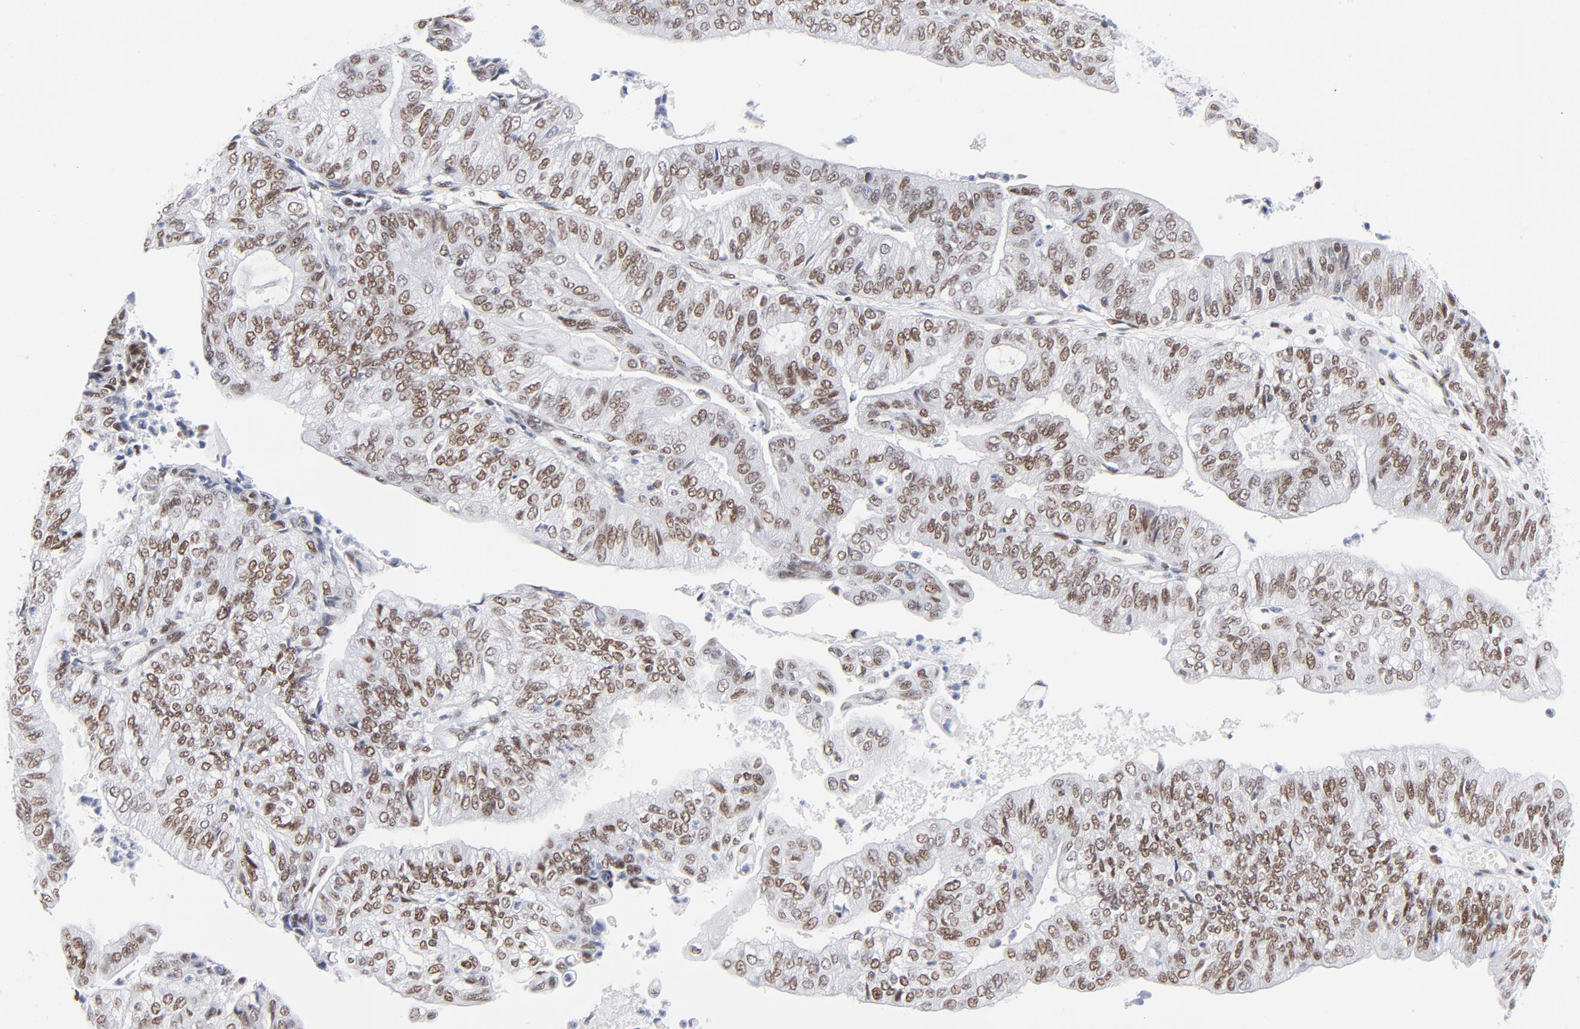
{"staining": {"intensity": "moderate", "quantity": ">75%", "location": "nuclear"}, "tissue": "endometrial cancer", "cell_type": "Tumor cells", "image_type": "cancer", "snomed": [{"axis": "morphology", "description": "Adenocarcinoma, NOS"}, {"axis": "topography", "description": "Endometrium"}], "caption": "IHC photomicrograph of neoplastic tissue: endometrial adenocarcinoma stained using immunohistochemistry (IHC) reveals medium levels of moderate protein expression localized specifically in the nuclear of tumor cells, appearing as a nuclear brown color.", "gene": "ATF2", "patient": {"sex": "female", "age": 59}}